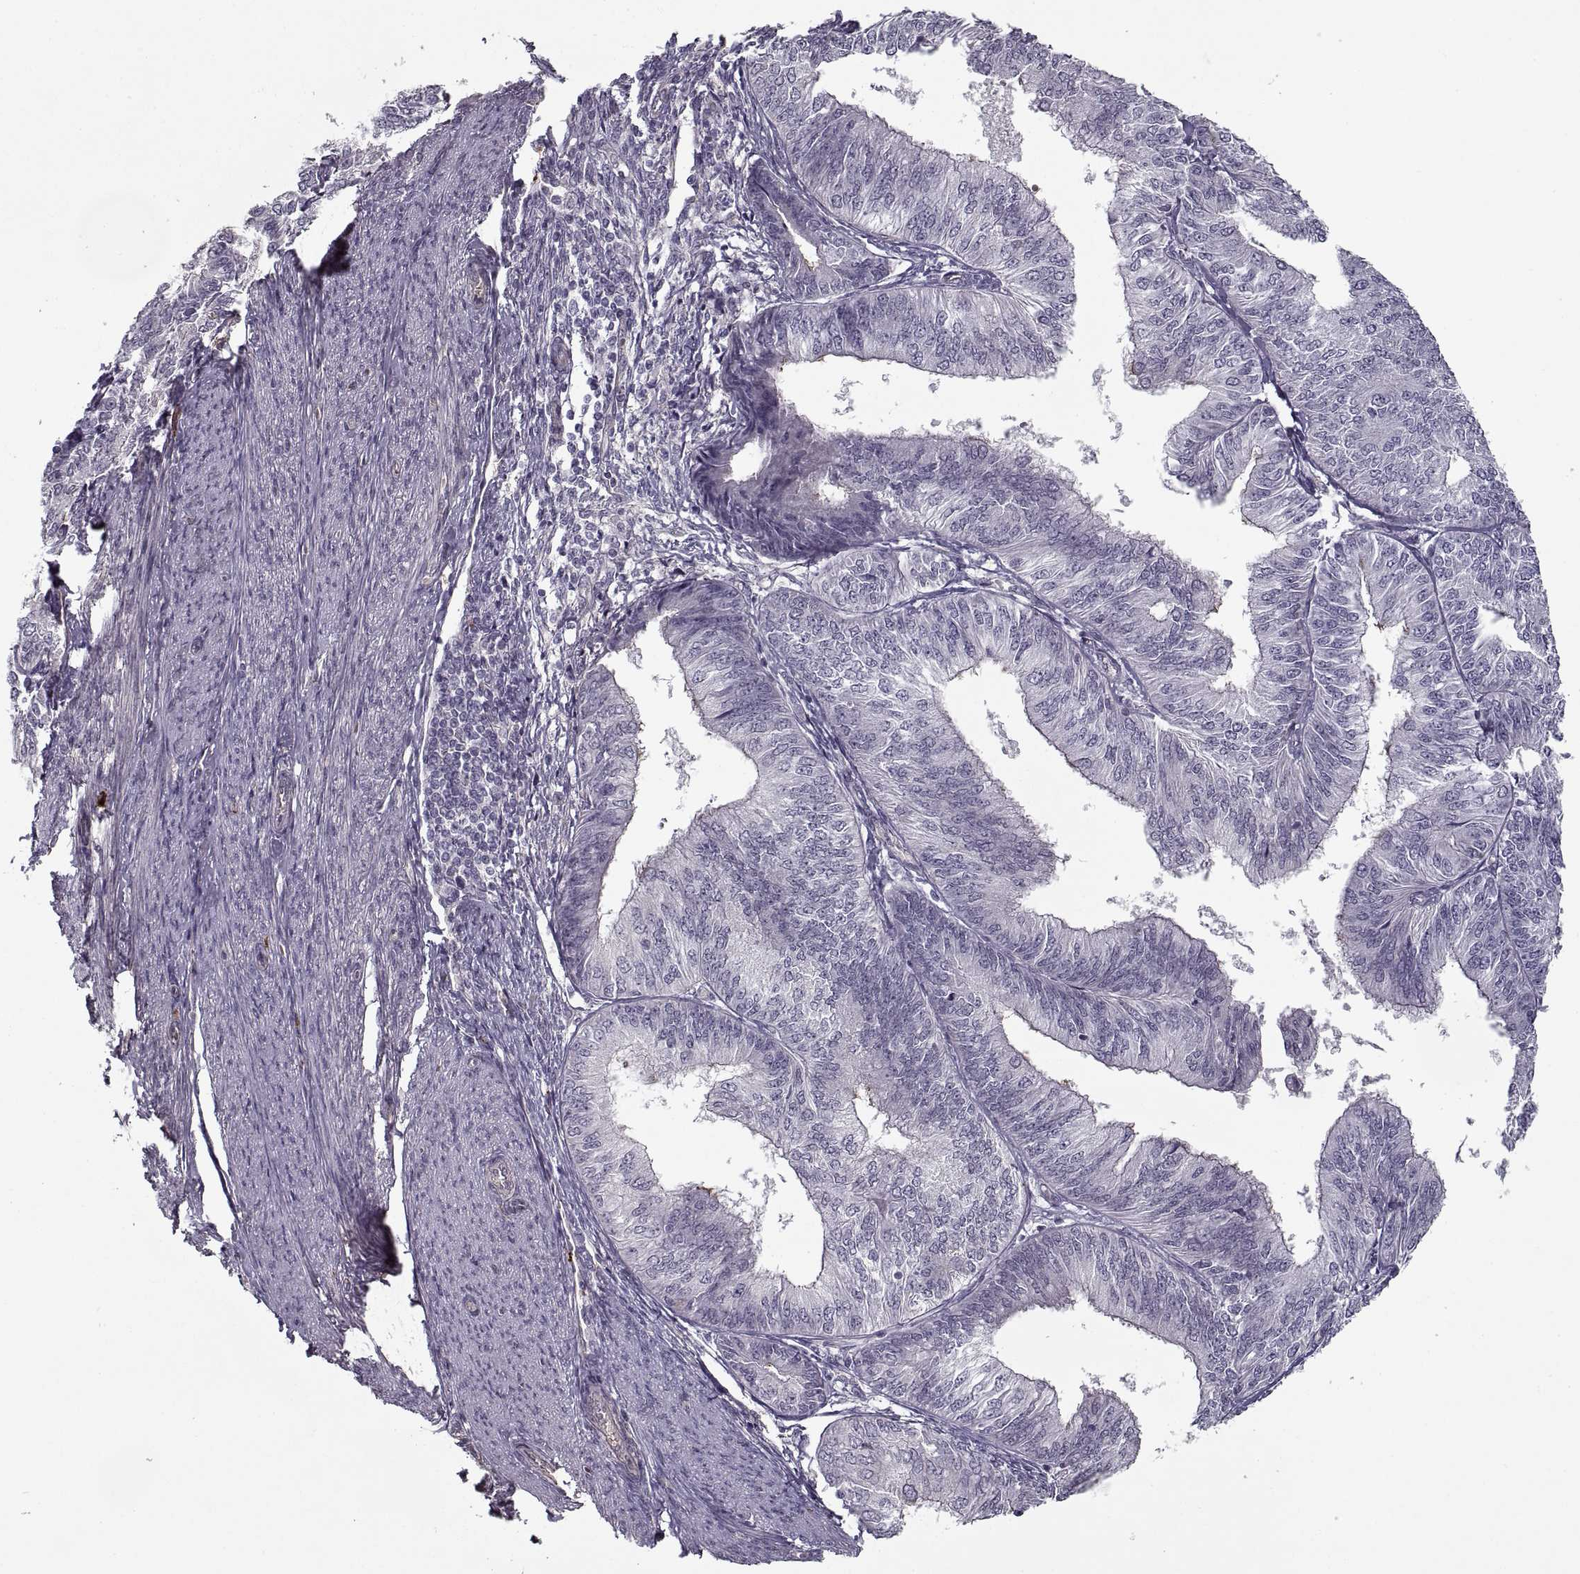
{"staining": {"intensity": "negative", "quantity": "none", "location": "none"}, "tissue": "endometrial cancer", "cell_type": "Tumor cells", "image_type": "cancer", "snomed": [{"axis": "morphology", "description": "Adenocarcinoma, NOS"}, {"axis": "topography", "description": "Endometrium"}], "caption": "Image shows no protein staining in tumor cells of adenocarcinoma (endometrial) tissue.", "gene": "LAMB2", "patient": {"sex": "female", "age": 58}}